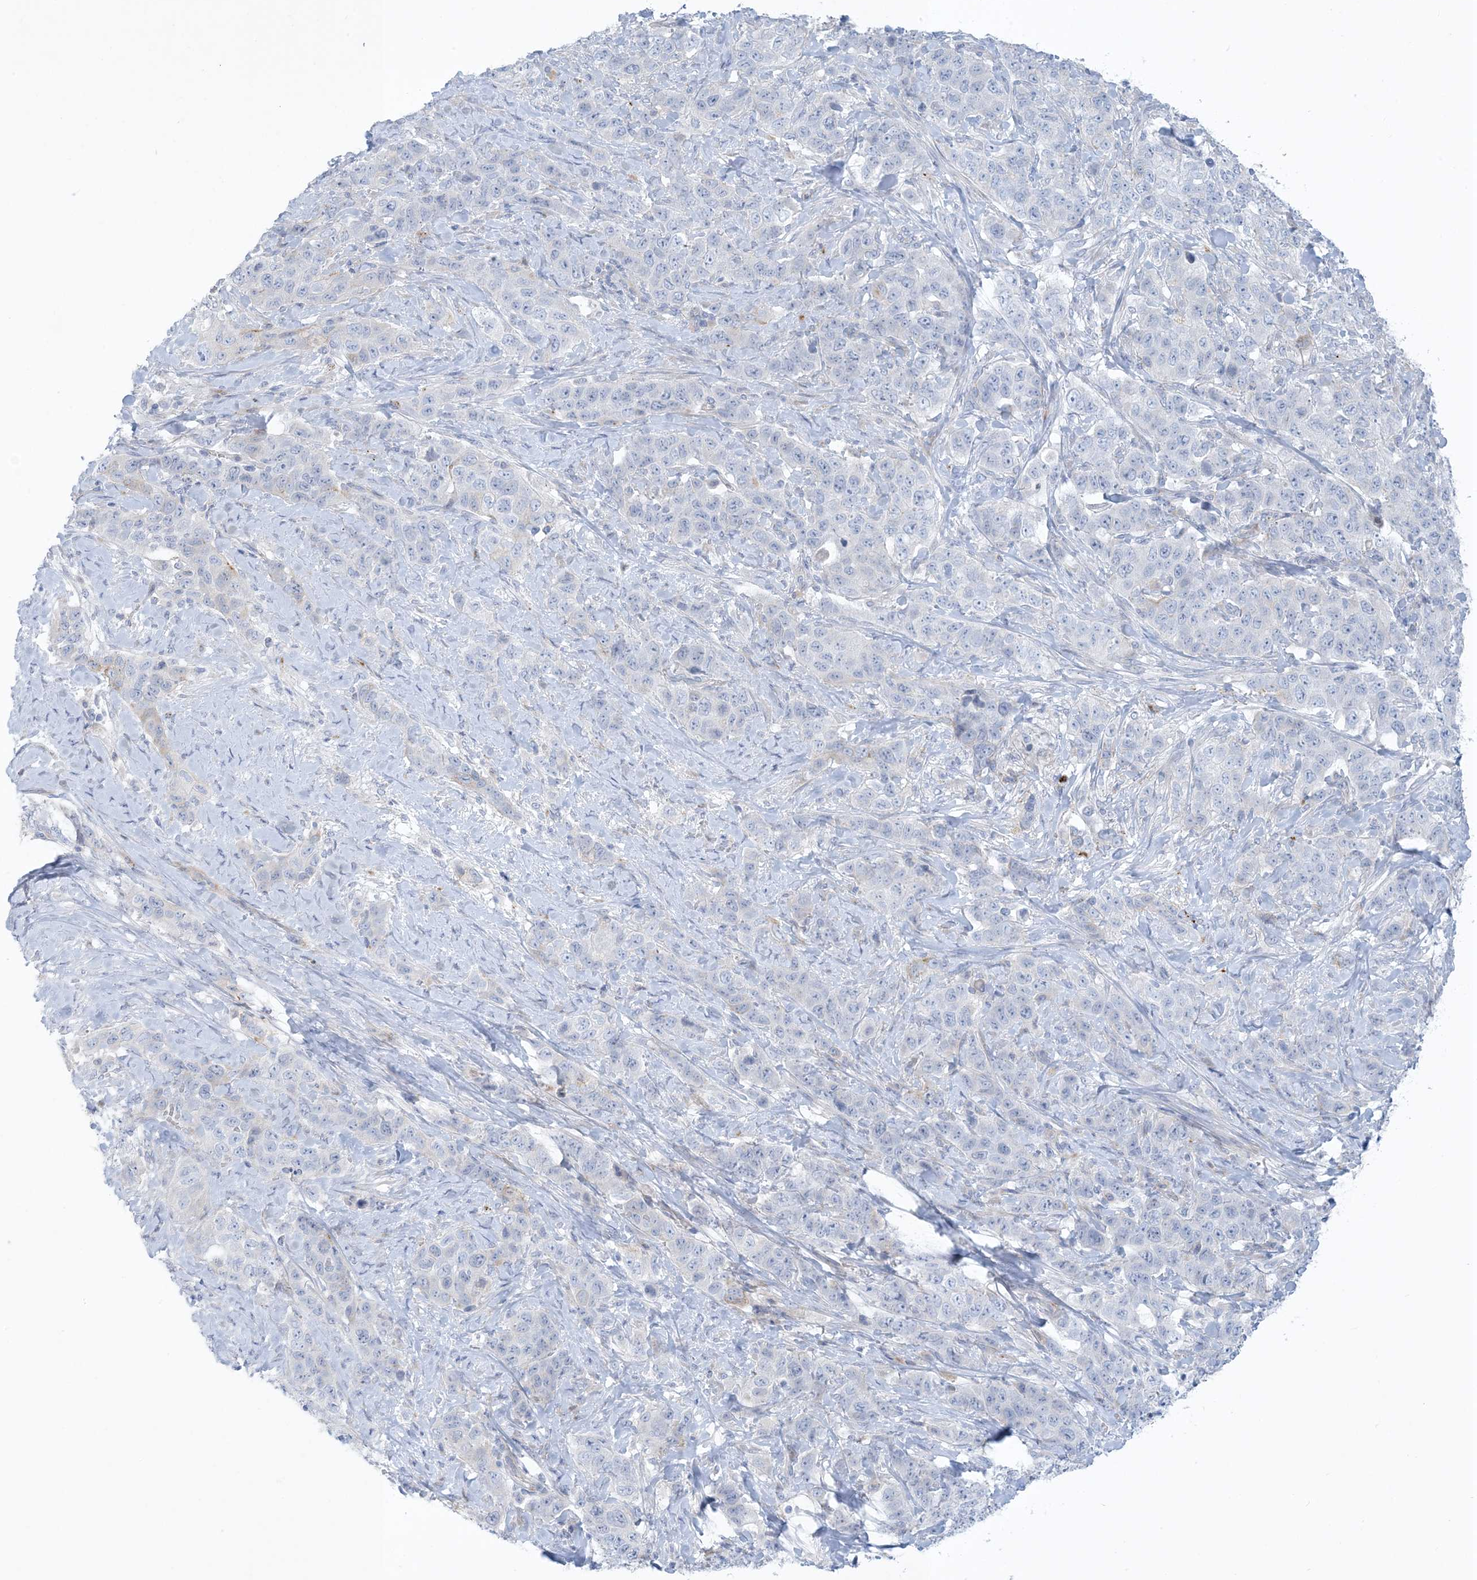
{"staining": {"intensity": "negative", "quantity": "none", "location": "none"}, "tissue": "stomach cancer", "cell_type": "Tumor cells", "image_type": "cancer", "snomed": [{"axis": "morphology", "description": "Adenocarcinoma, NOS"}, {"axis": "topography", "description": "Stomach"}], "caption": "Tumor cells show no significant positivity in stomach cancer.", "gene": "XIRP2", "patient": {"sex": "male", "age": 48}}